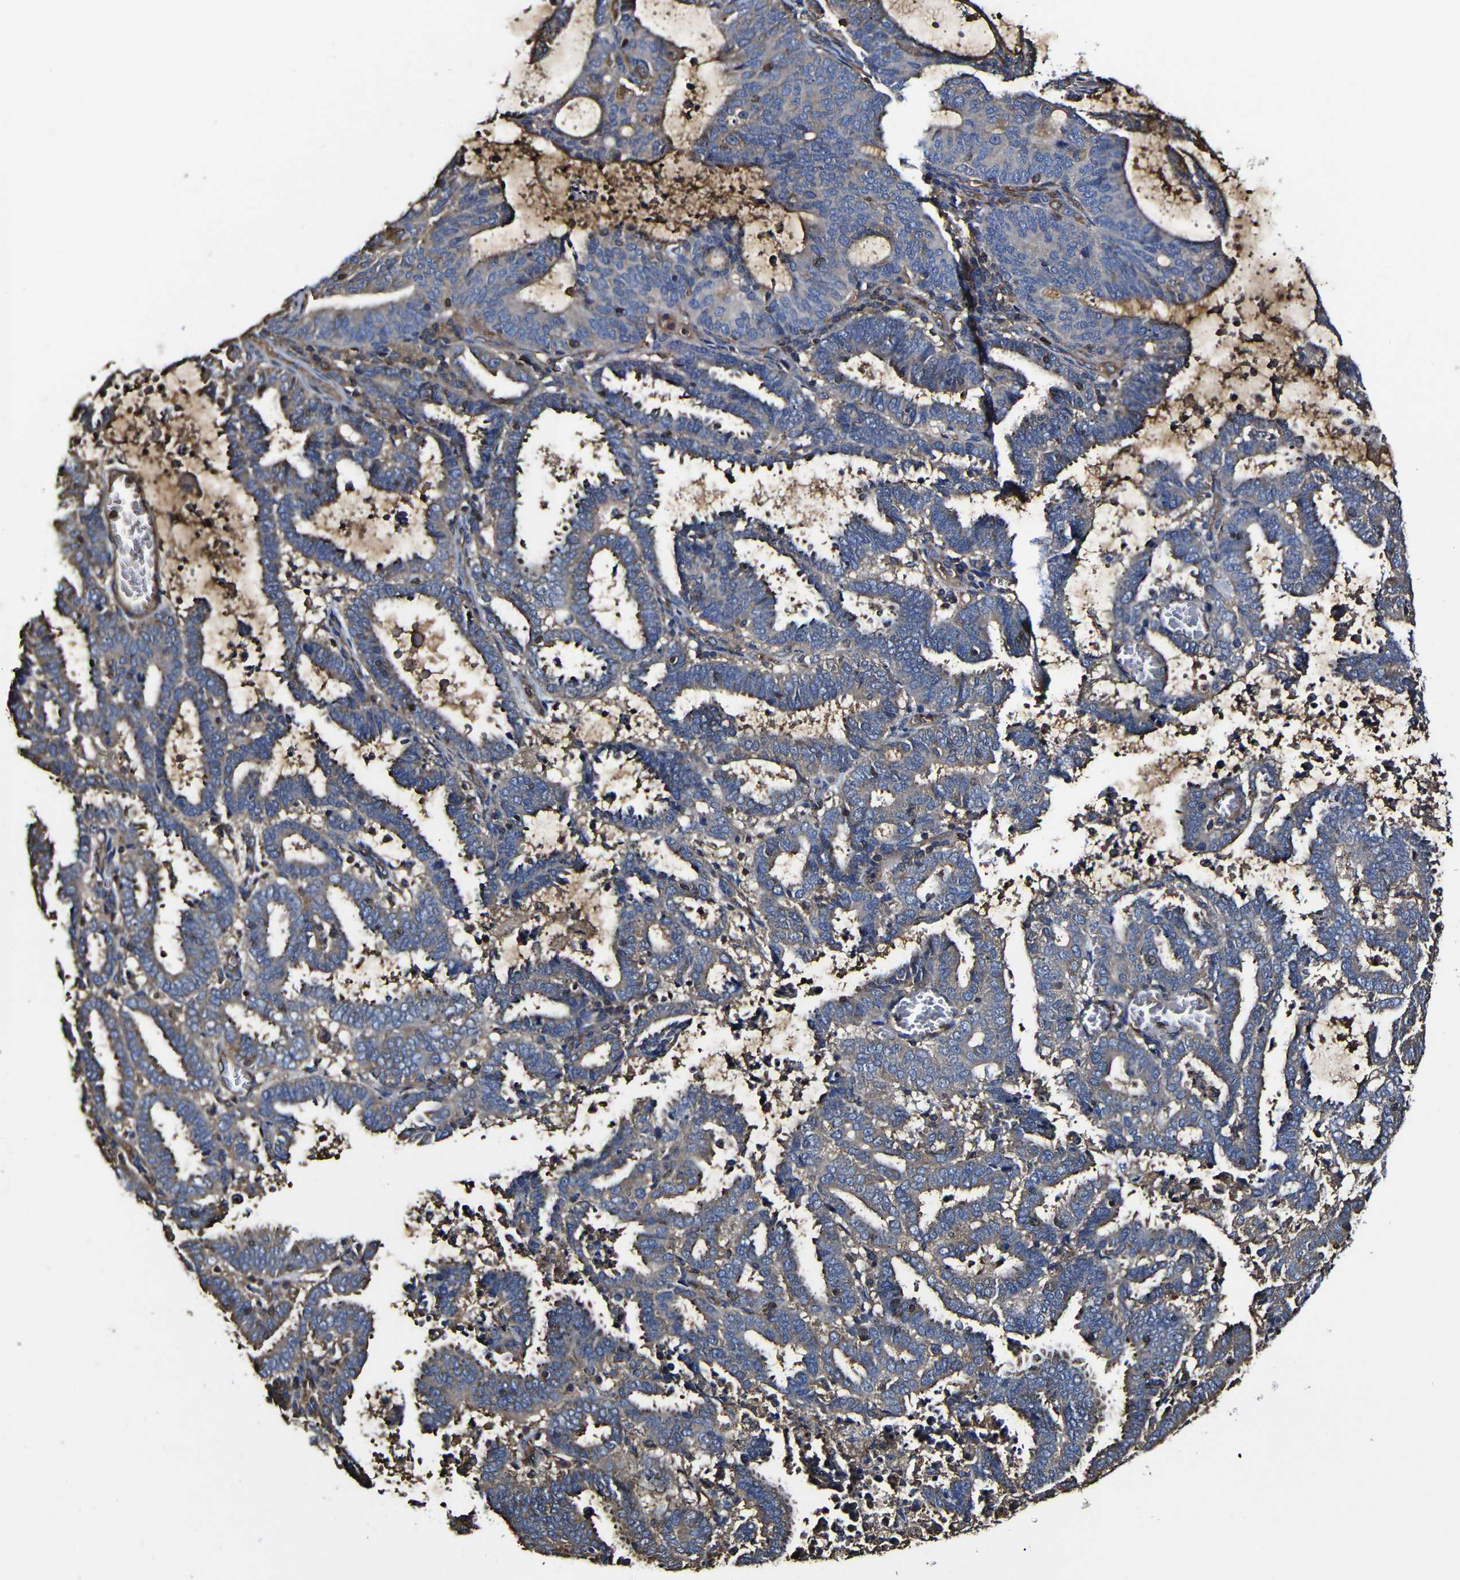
{"staining": {"intensity": "moderate", "quantity": "25%-75%", "location": "cytoplasmic/membranous"}, "tissue": "endometrial cancer", "cell_type": "Tumor cells", "image_type": "cancer", "snomed": [{"axis": "morphology", "description": "Adenocarcinoma, NOS"}, {"axis": "topography", "description": "Uterus"}], "caption": "IHC (DAB (3,3'-diaminobenzidine)) staining of human endometrial adenocarcinoma displays moderate cytoplasmic/membranous protein positivity in approximately 25%-75% of tumor cells. The staining is performed using DAB brown chromogen to label protein expression. The nuclei are counter-stained blue using hematoxylin.", "gene": "MSN", "patient": {"sex": "female", "age": 83}}